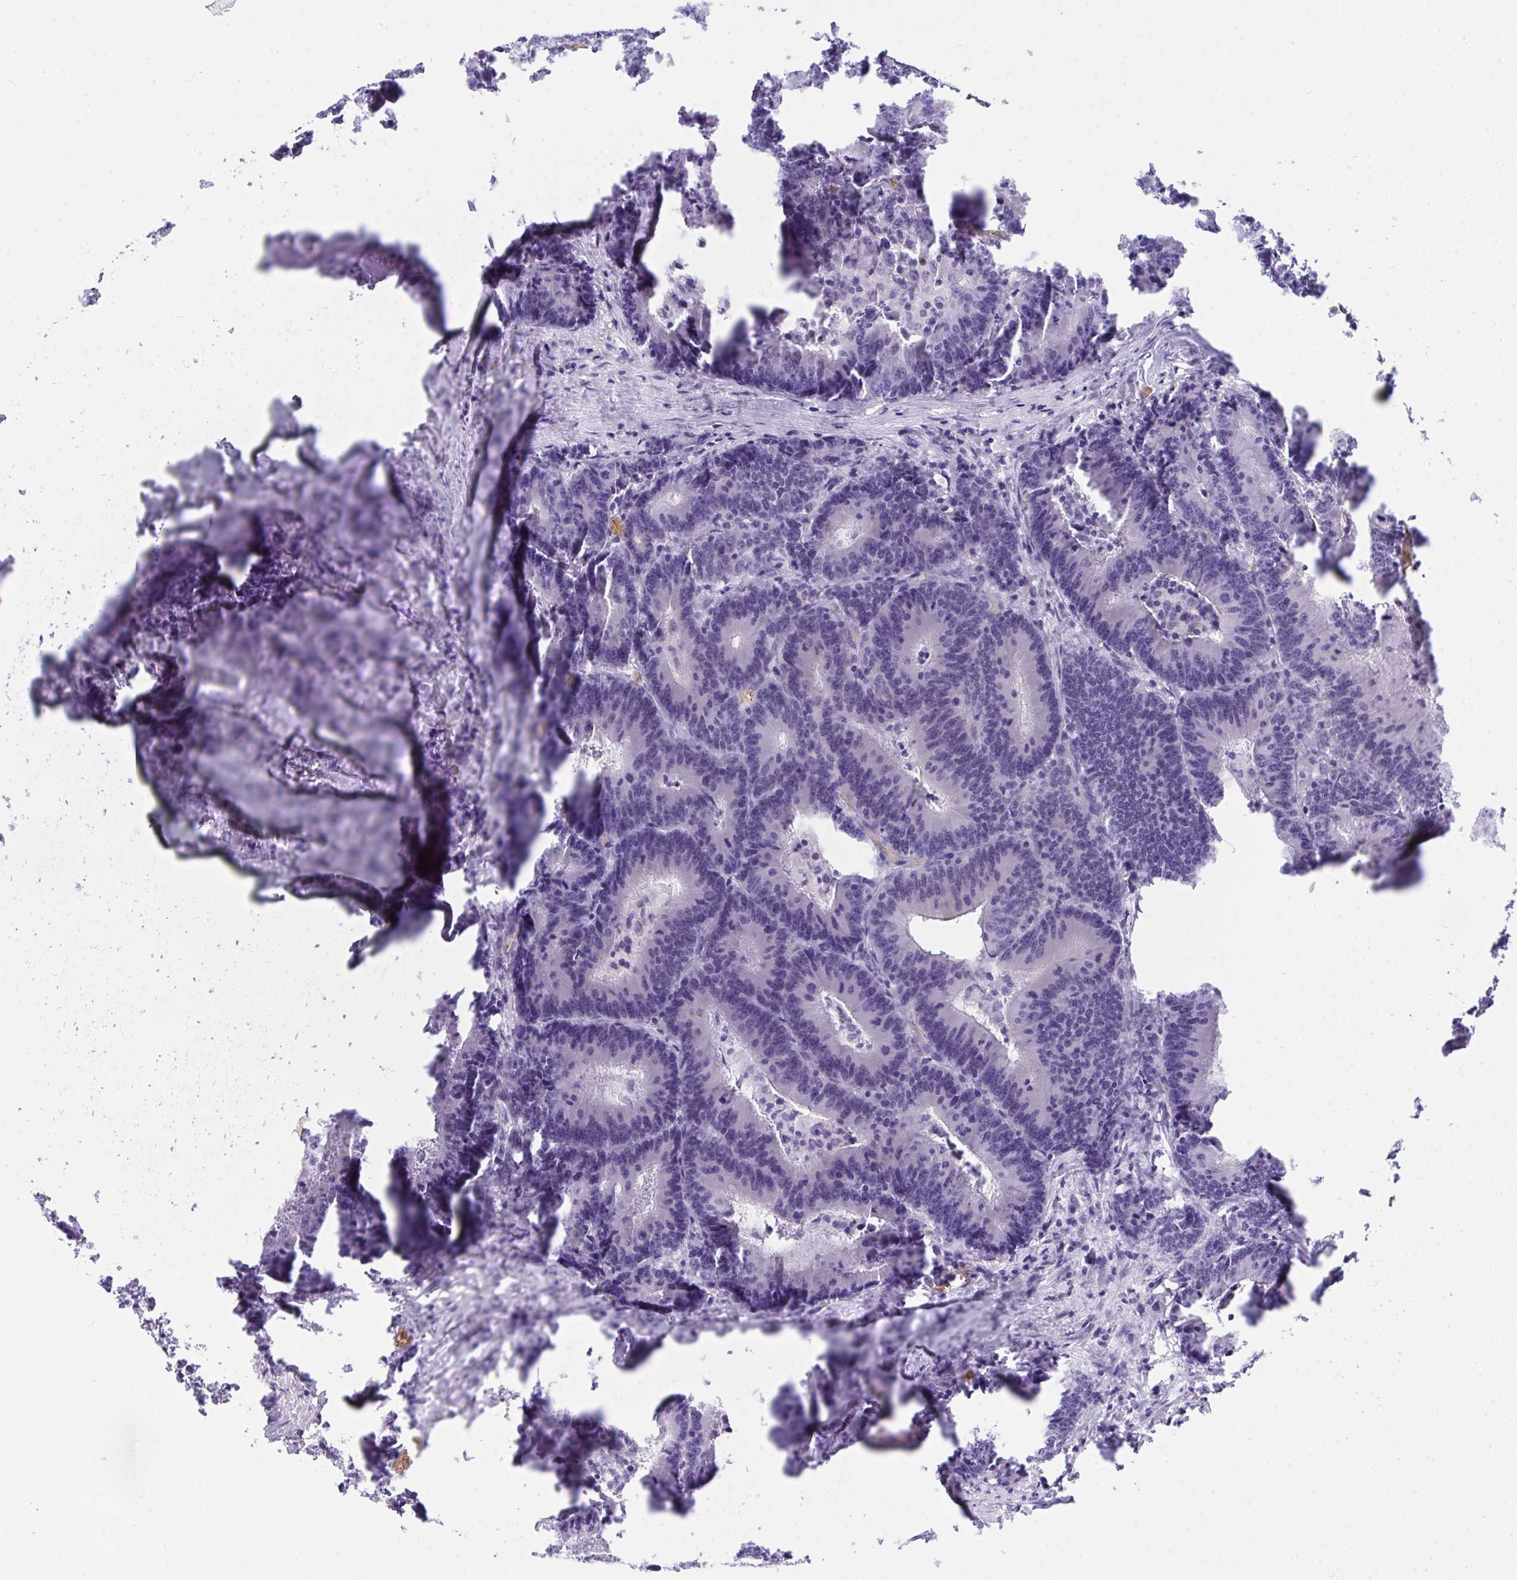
{"staining": {"intensity": "negative", "quantity": "none", "location": "none"}, "tissue": "colorectal cancer", "cell_type": "Tumor cells", "image_type": "cancer", "snomed": [{"axis": "morphology", "description": "Adenocarcinoma, NOS"}, {"axis": "topography", "description": "Colon"}], "caption": "Immunohistochemistry (IHC) photomicrograph of neoplastic tissue: colorectal adenocarcinoma stained with DAB (3,3'-diaminobenzidine) reveals no significant protein expression in tumor cells.", "gene": "ANK1", "patient": {"sex": "female", "age": 78}}